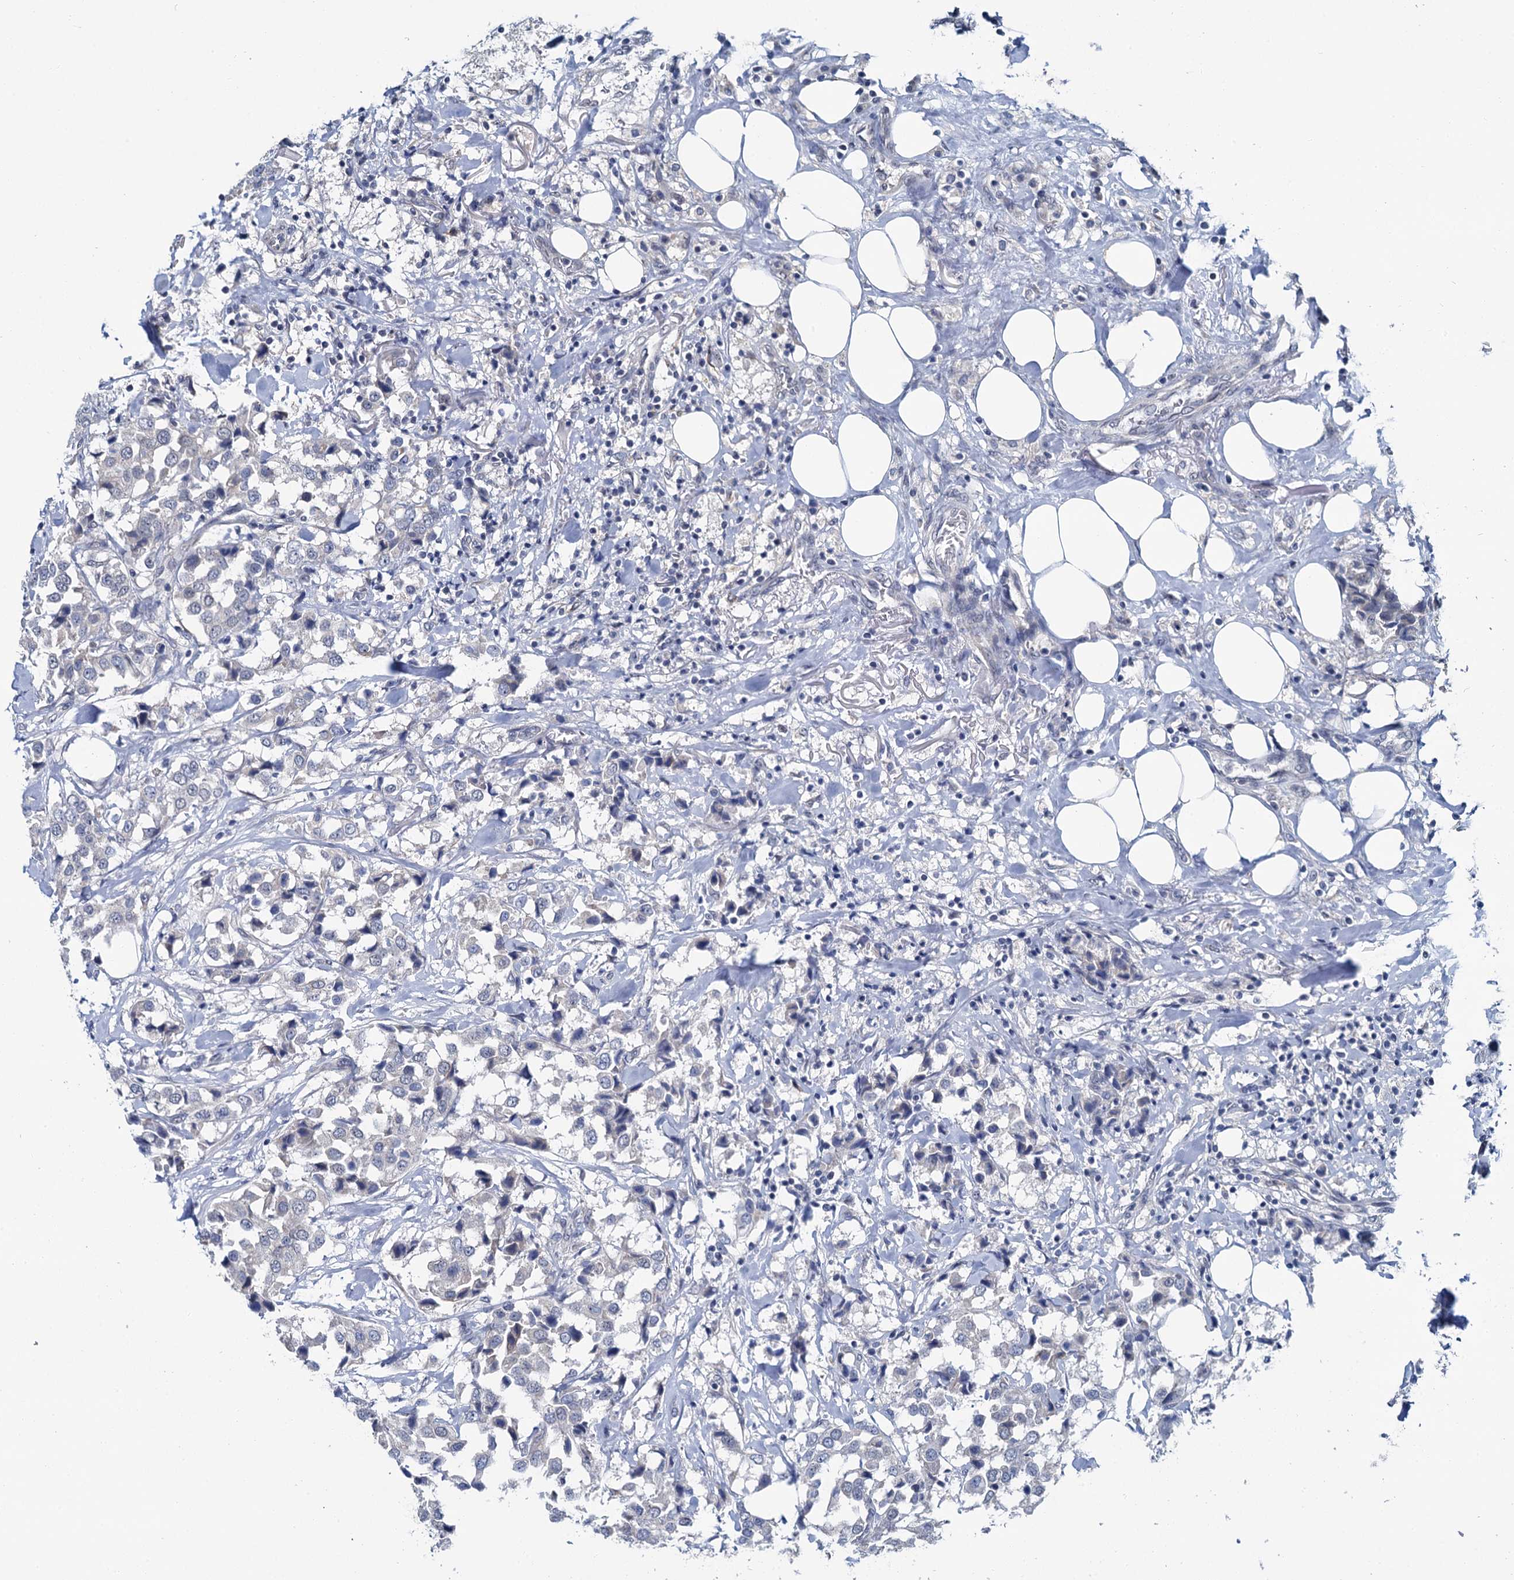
{"staining": {"intensity": "negative", "quantity": "none", "location": "none"}, "tissue": "breast cancer", "cell_type": "Tumor cells", "image_type": "cancer", "snomed": [{"axis": "morphology", "description": "Duct carcinoma"}, {"axis": "topography", "description": "Breast"}], "caption": "IHC of breast infiltrating ductal carcinoma demonstrates no staining in tumor cells.", "gene": "MIOX", "patient": {"sex": "female", "age": 80}}